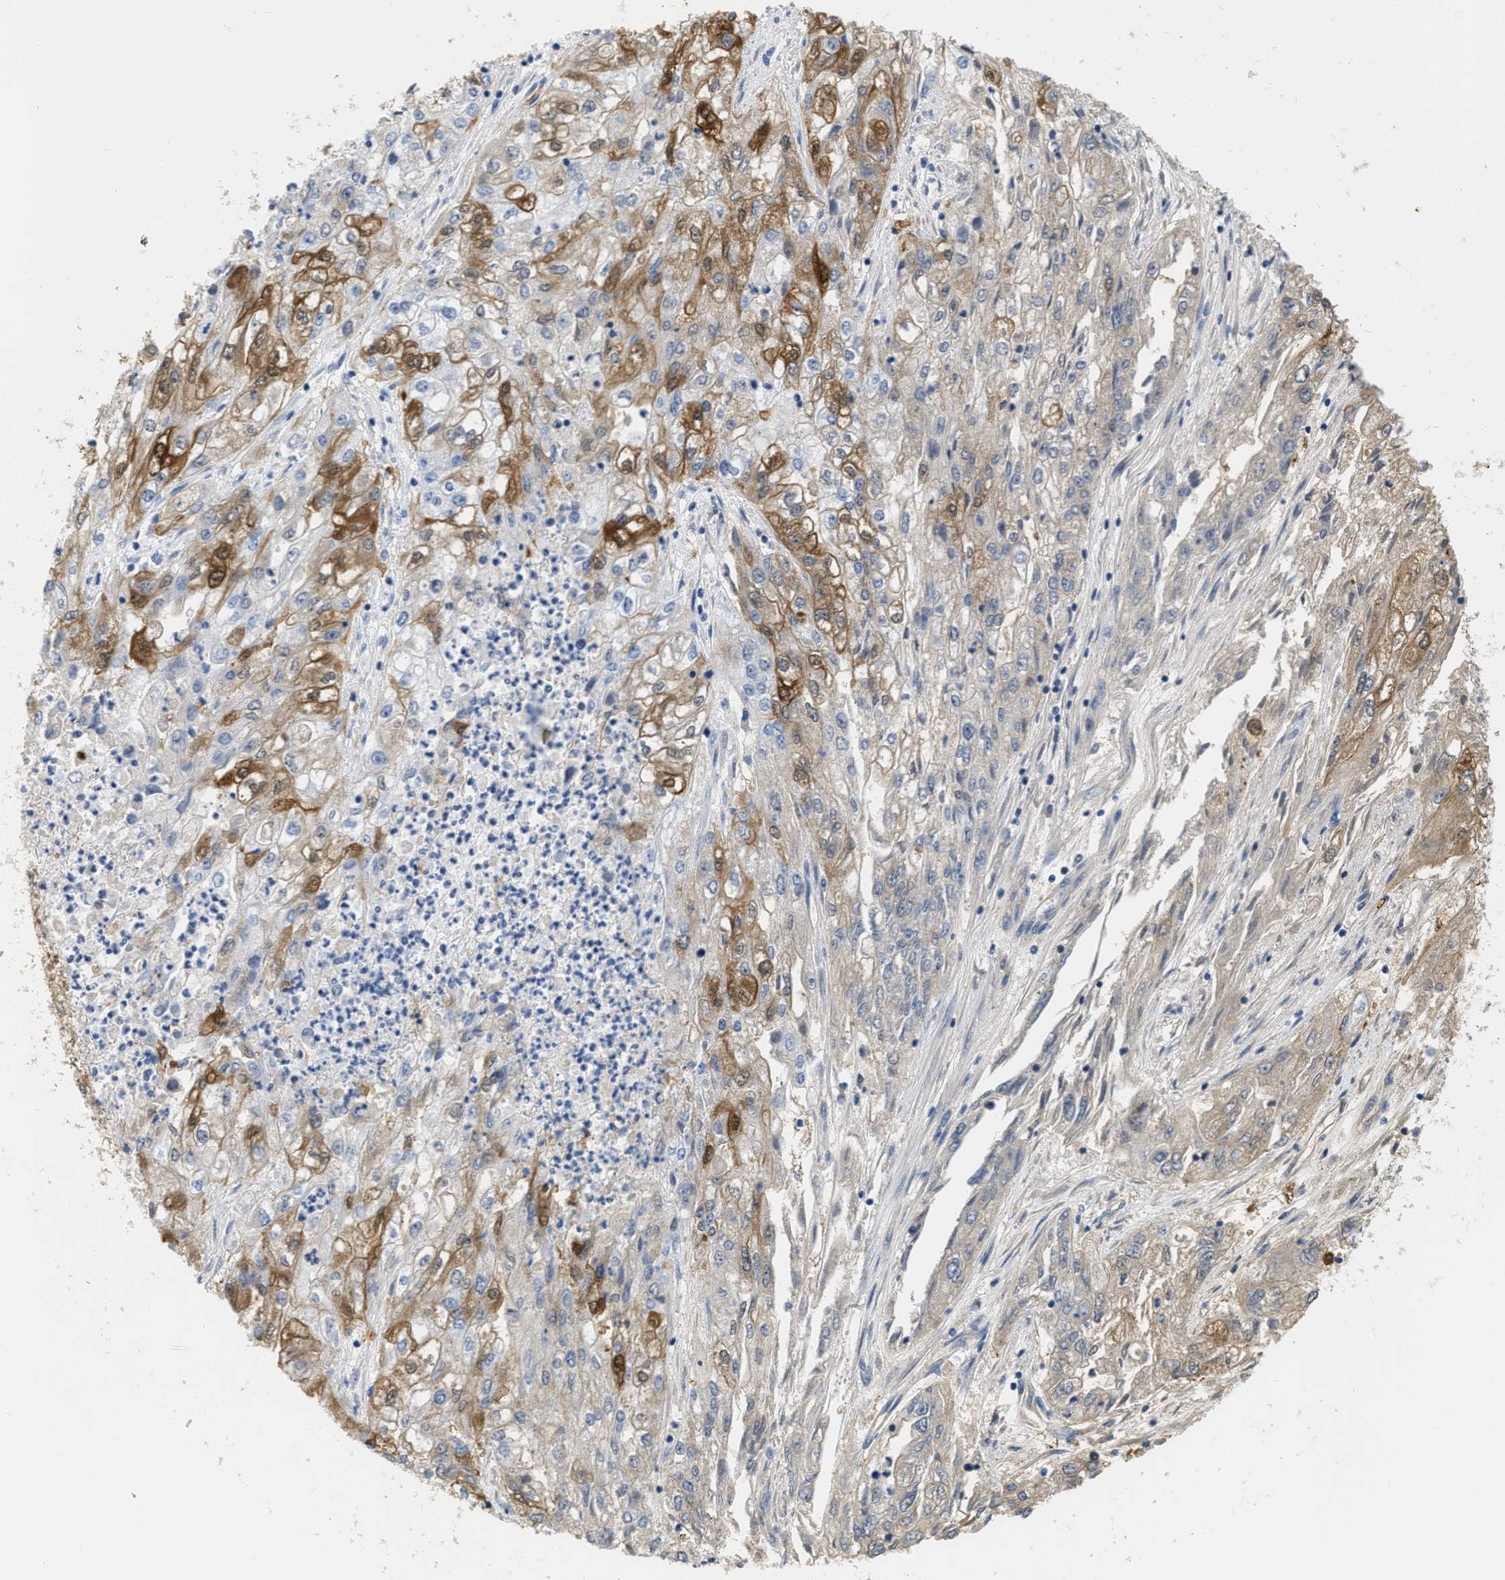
{"staining": {"intensity": "moderate", "quantity": "25%-75%", "location": "cytoplasmic/membranous"}, "tissue": "endometrial cancer", "cell_type": "Tumor cells", "image_type": "cancer", "snomed": [{"axis": "morphology", "description": "Adenocarcinoma, NOS"}, {"axis": "topography", "description": "Endometrium"}], "caption": "An IHC histopathology image of neoplastic tissue is shown. Protein staining in brown highlights moderate cytoplasmic/membranous positivity in adenocarcinoma (endometrial) within tumor cells.", "gene": "CRYM", "patient": {"sex": "female", "age": 49}}